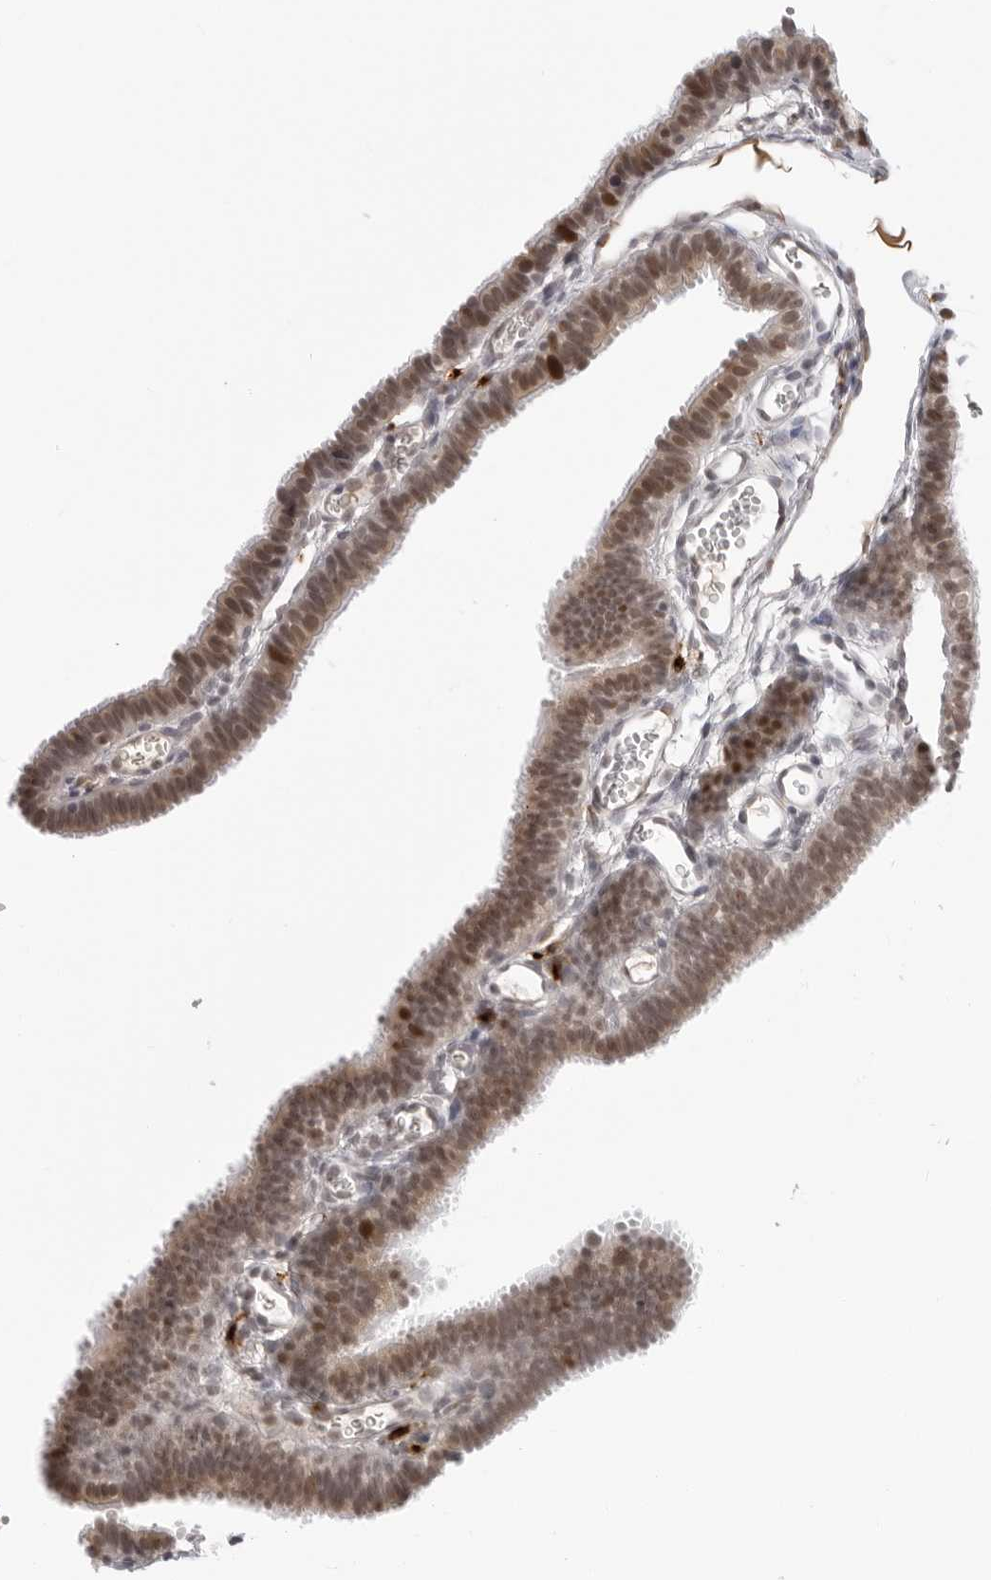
{"staining": {"intensity": "moderate", "quantity": ">75%", "location": "nuclear"}, "tissue": "fallopian tube", "cell_type": "Glandular cells", "image_type": "normal", "snomed": [{"axis": "morphology", "description": "Normal tissue, NOS"}, {"axis": "topography", "description": "Fallopian tube"}, {"axis": "topography", "description": "Placenta"}], "caption": "This micrograph shows immunohistochemistry (IHC) staining of normal fallopian tube, with medium moderate nuclear expression in approximately >75% of glandular cells.", "gene": "MSH6", "patient": {"sex": "female", "age": 34}}